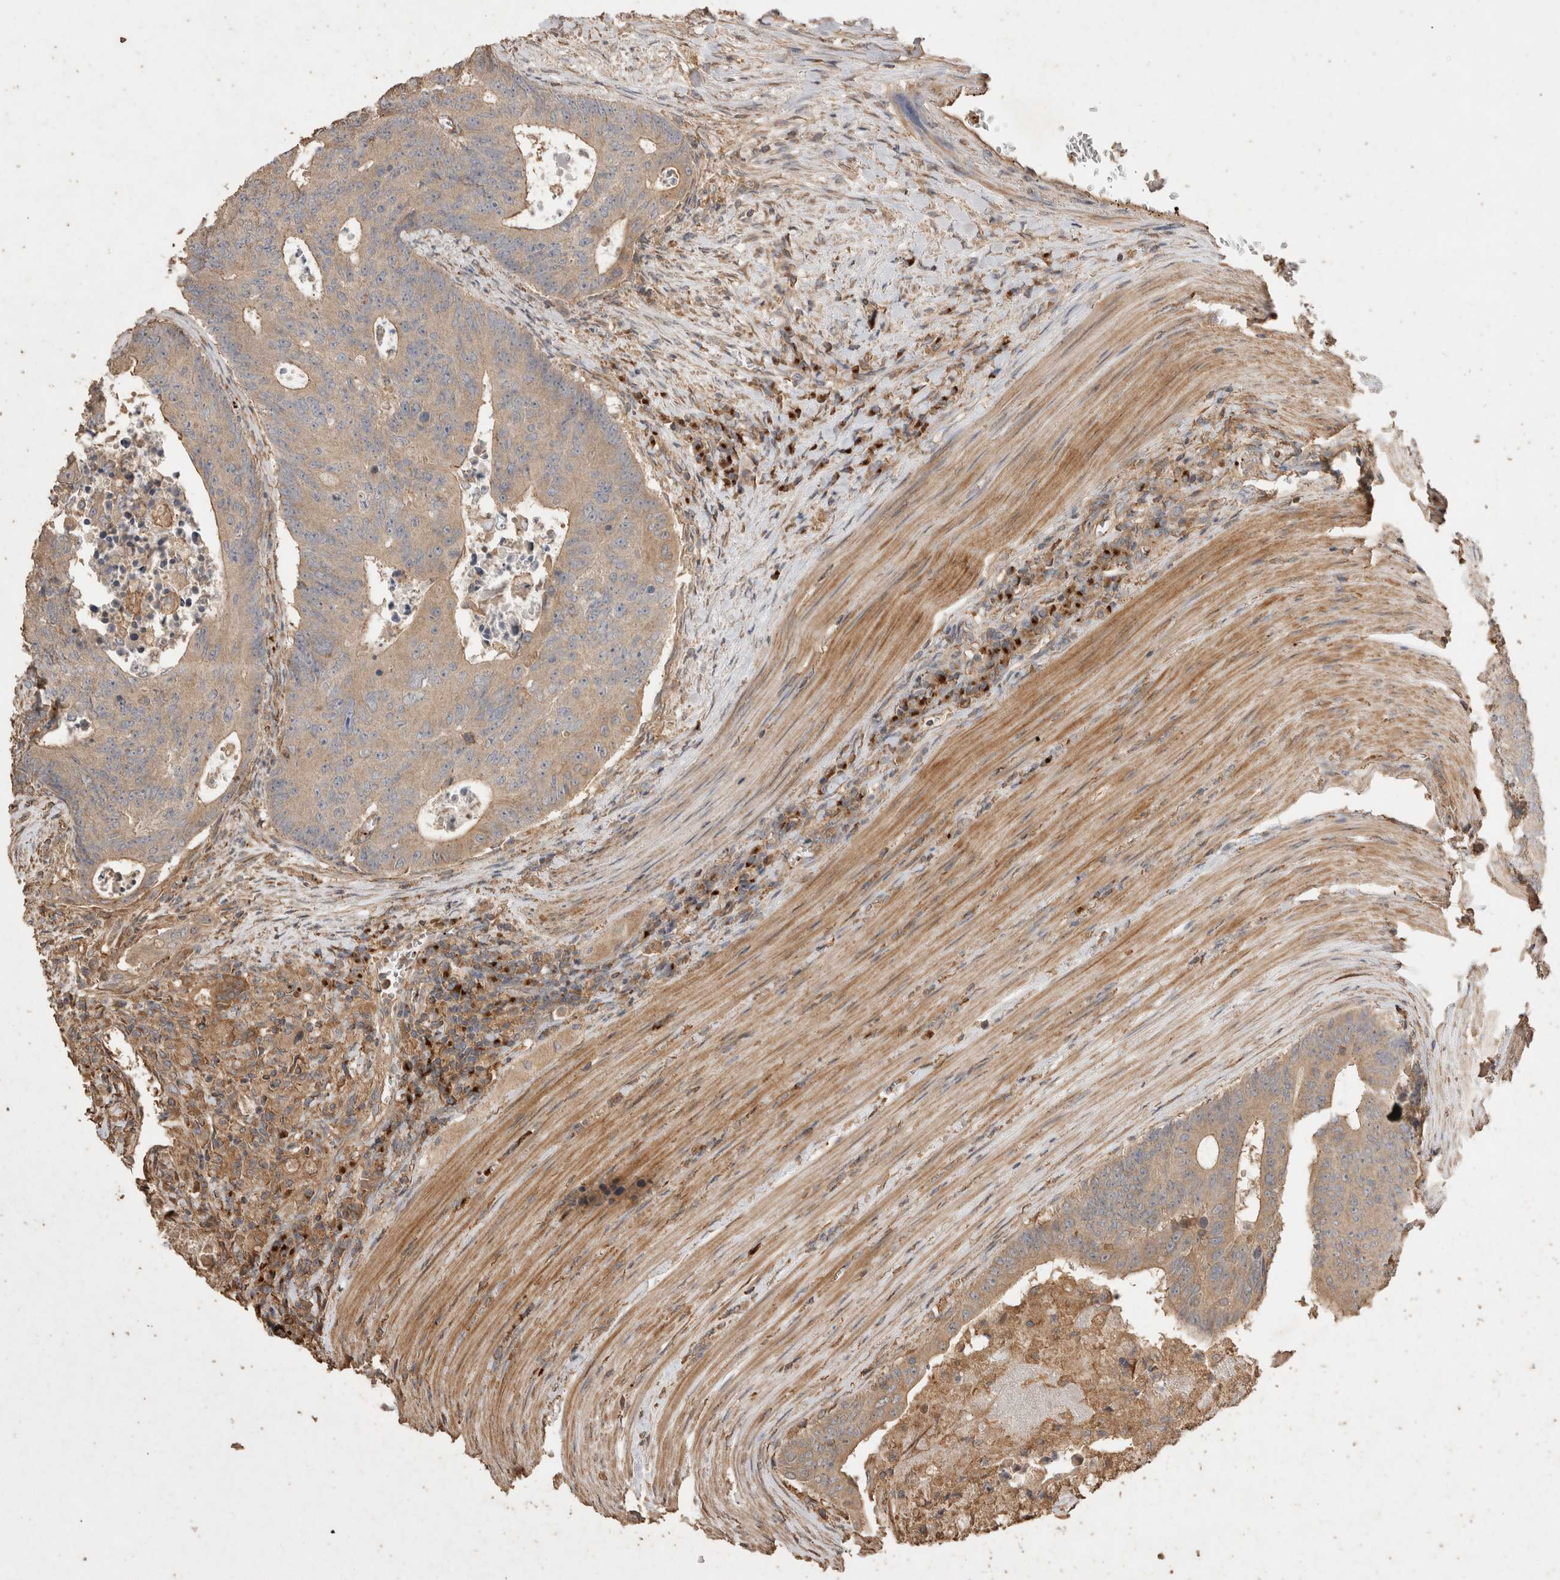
{"staining": {"intensity": "weak", "quantity": ">75%", "location": "cytoplasmic/membranous"}, "tissue": "colorectal cancer", "cell_type": "Tumor cells", "image_type": "cancer", "snomed": [{"axis": "morphology", "description": "Adenocarcinoma, NOS"}, {"axis": "topography", "description": "Colon"}], "caption": "Protein expression analysis of colorectal adenocarcinoma demonstrates weak cytoplasmic/membranous positivity in about >75% of tumor cells. (DAB (3,3'-diaminobenzidine) = brown stain, brightfield microscopy at high magnification).", "gene": "SNX31", "patient": {"sex": "male", "age": 87}}